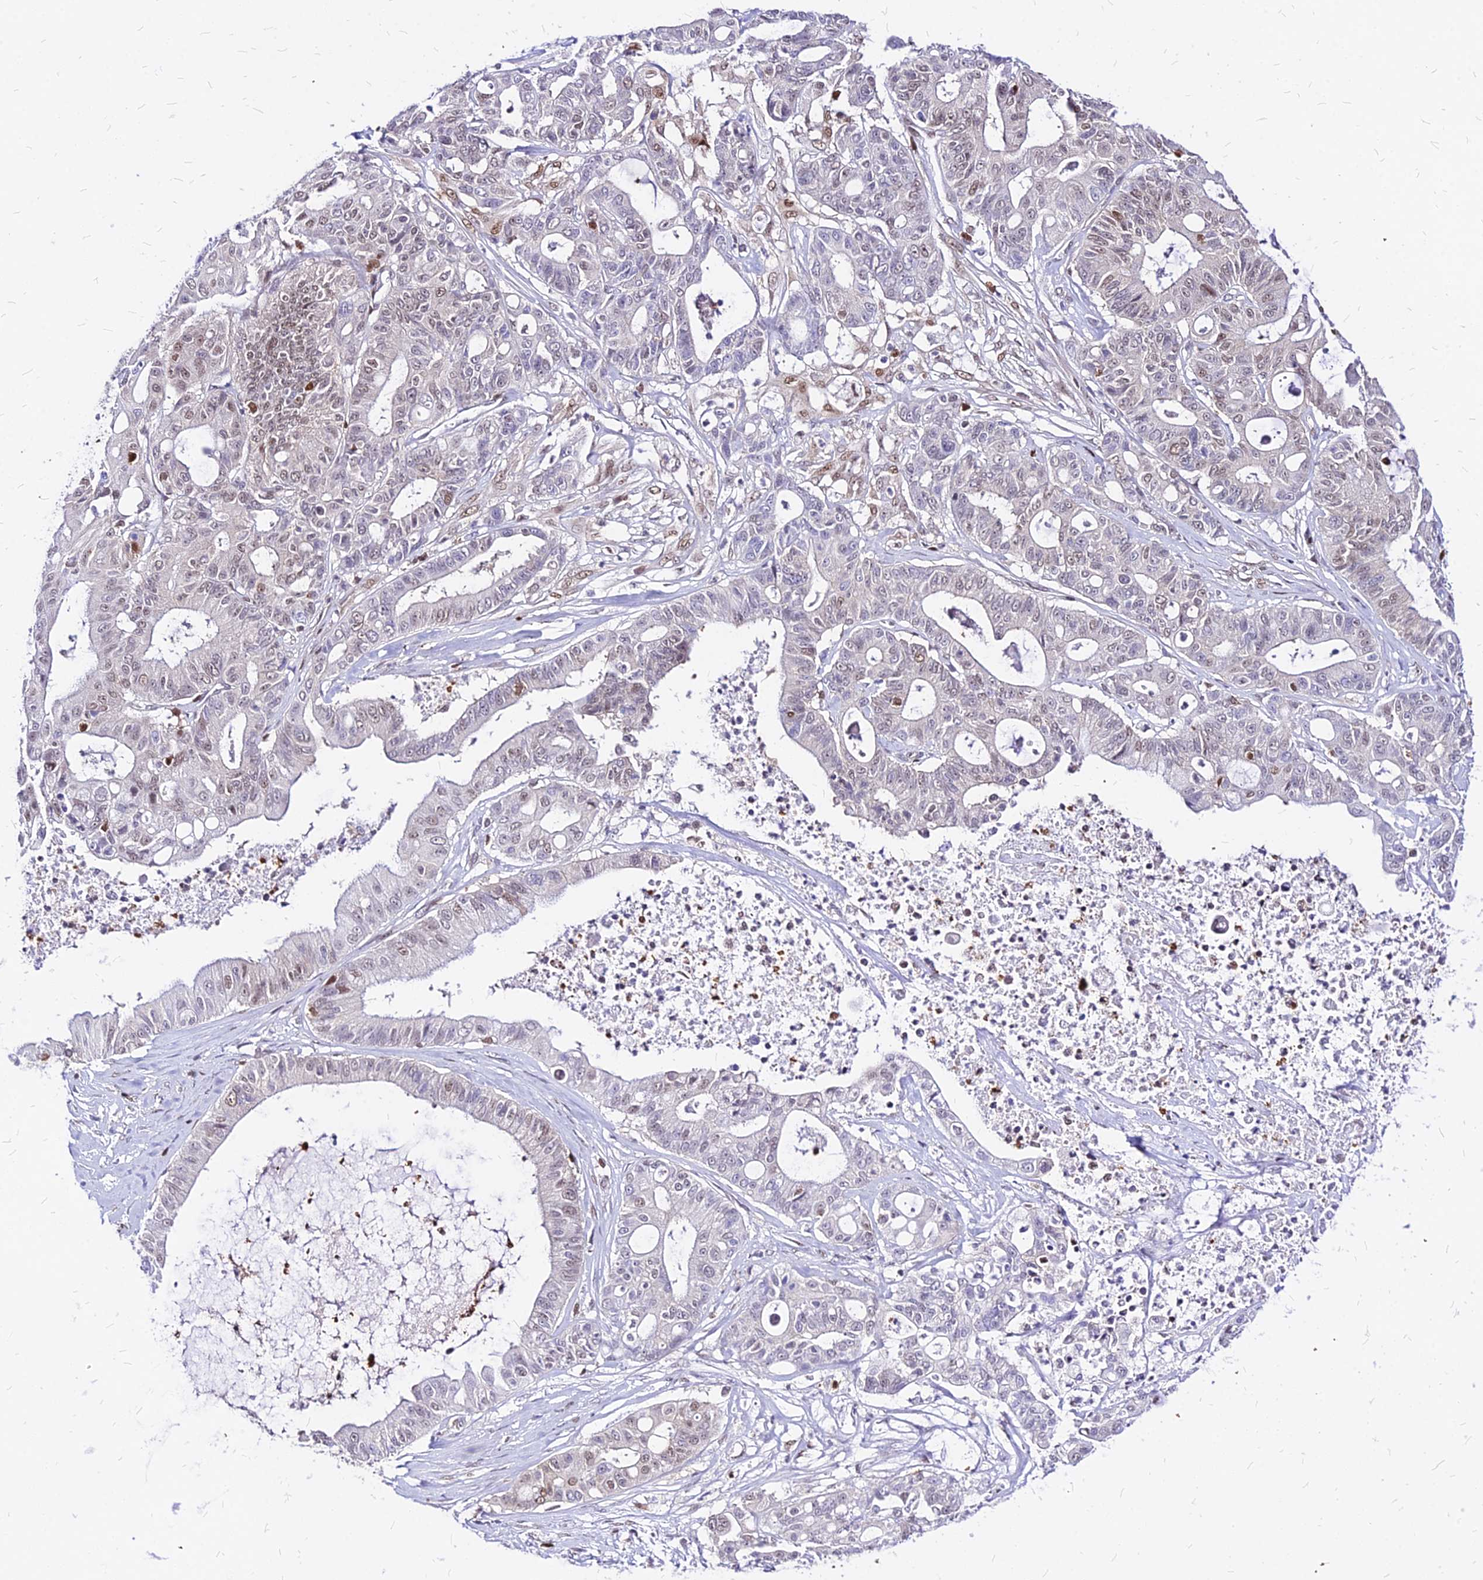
{"staining": {"intensity": "weak", "quantity": "<25%", "location": "nuclear"}, "tissue": "ovarian cancer", "cell_type": "Tumor cells", "image_type": "cancer", "snomed": [{"axis": "morphology", "description": "Cystadenocarcinoma, mucinous, NOS"}, {"axis": "topography", "description": "Ovary"}], "caption": "This is an immunohistochemistry (IHC) micrograph of human mucinous cystadenocarcinoma (ovarian). There is no positivity in tumor cells.", "gene": "PAXX", "patient": {"sex": "female", "age": 70}}